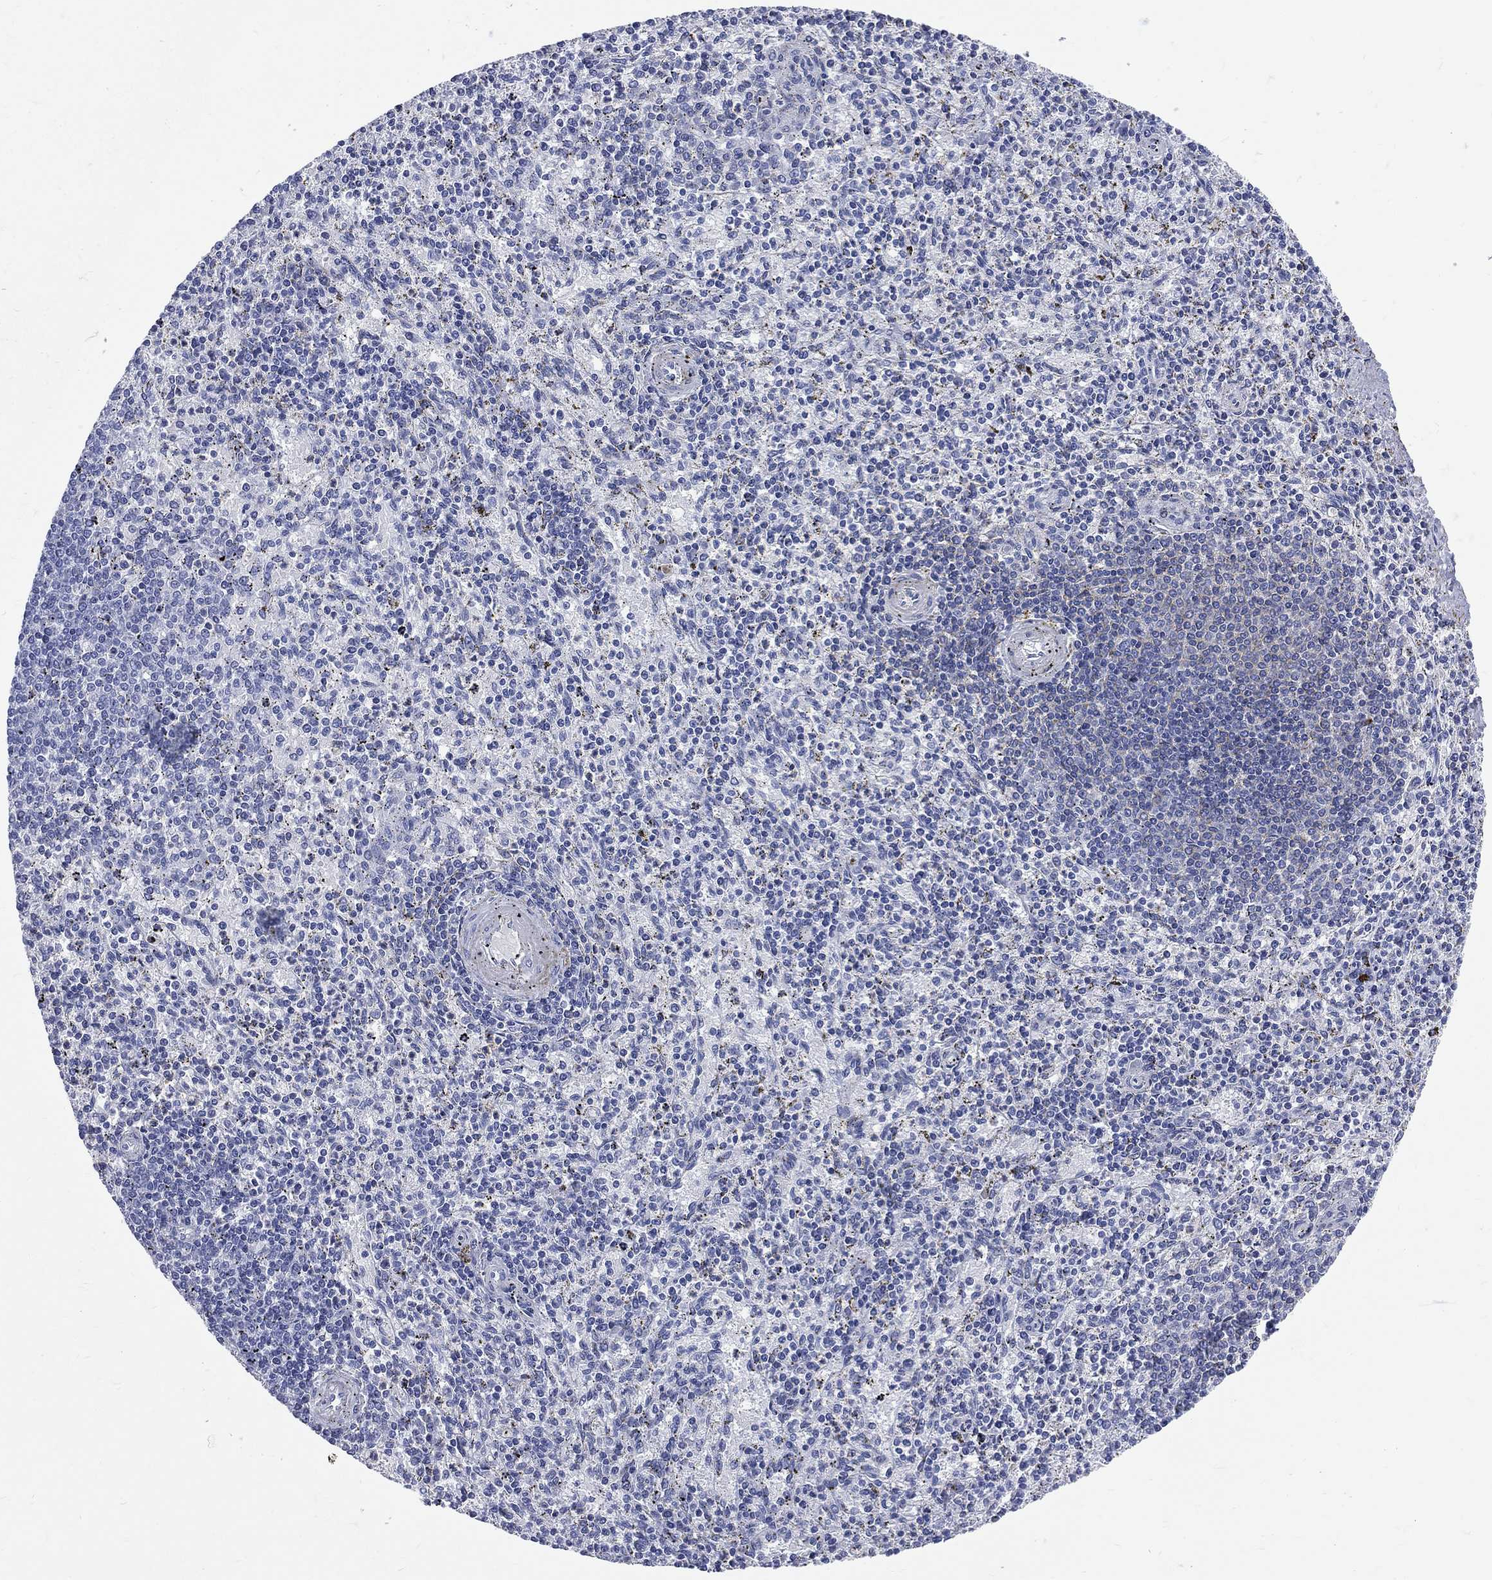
{"staining": {"intensity": "negative", "quantity": "none", "location": "none"}, "tissue": "spleen", "cell_type": "Cells in red pulp", "image_type": "normal", "snomed": [{"axis": "morphology", "description": "Normal tissue, NOS"}, {"axis": "topography", "description": "Spleen"}], "caption": "The micrograph exhibits no staining of cells in red pulp in normal spleen.", "gene": "CYLC1", "patient": {"sex": "female", "age": 37}}